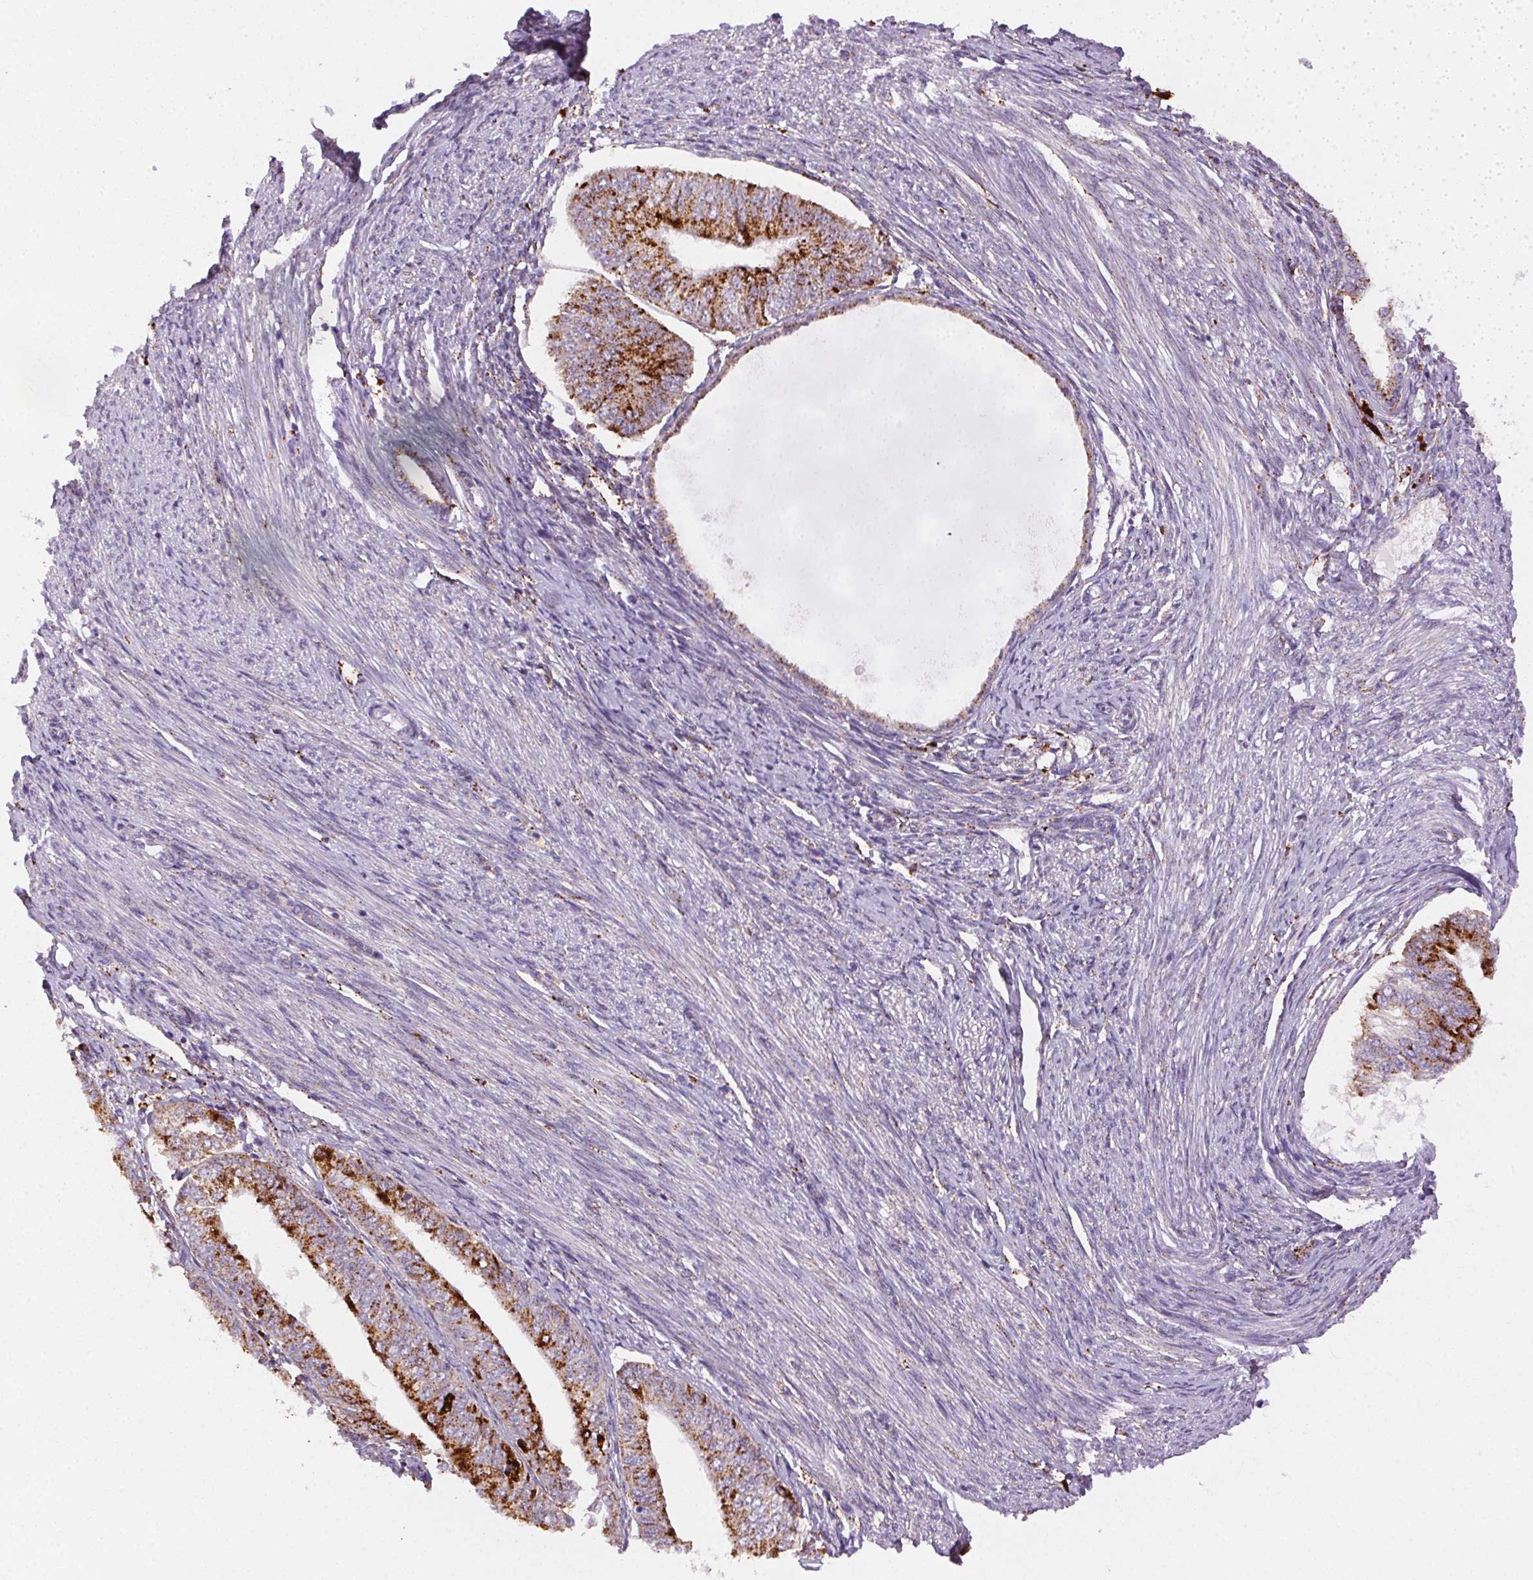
{"staining": {"intensity": "strong", "quantity": "25%-75%", "location": "cytoplasmic/membranous"}, "tissue": "endometrial cancer", "cell_type": "Tumor cells", "image_type": "cancer", "snomed": [{"axis": "morphology", "description": "Adenocarcinoma, NOS"}, {"axis": "topography", "description": "Endometrium"}], "caption": "Immunohistochemistry of human endometrial cancer displays high levels of strong cytoplasmic/membranous expression in approximately 25%-75% of tumor cells.", "gene": "SCPEP1", "patient": {"sex": "female", "age": 58}}